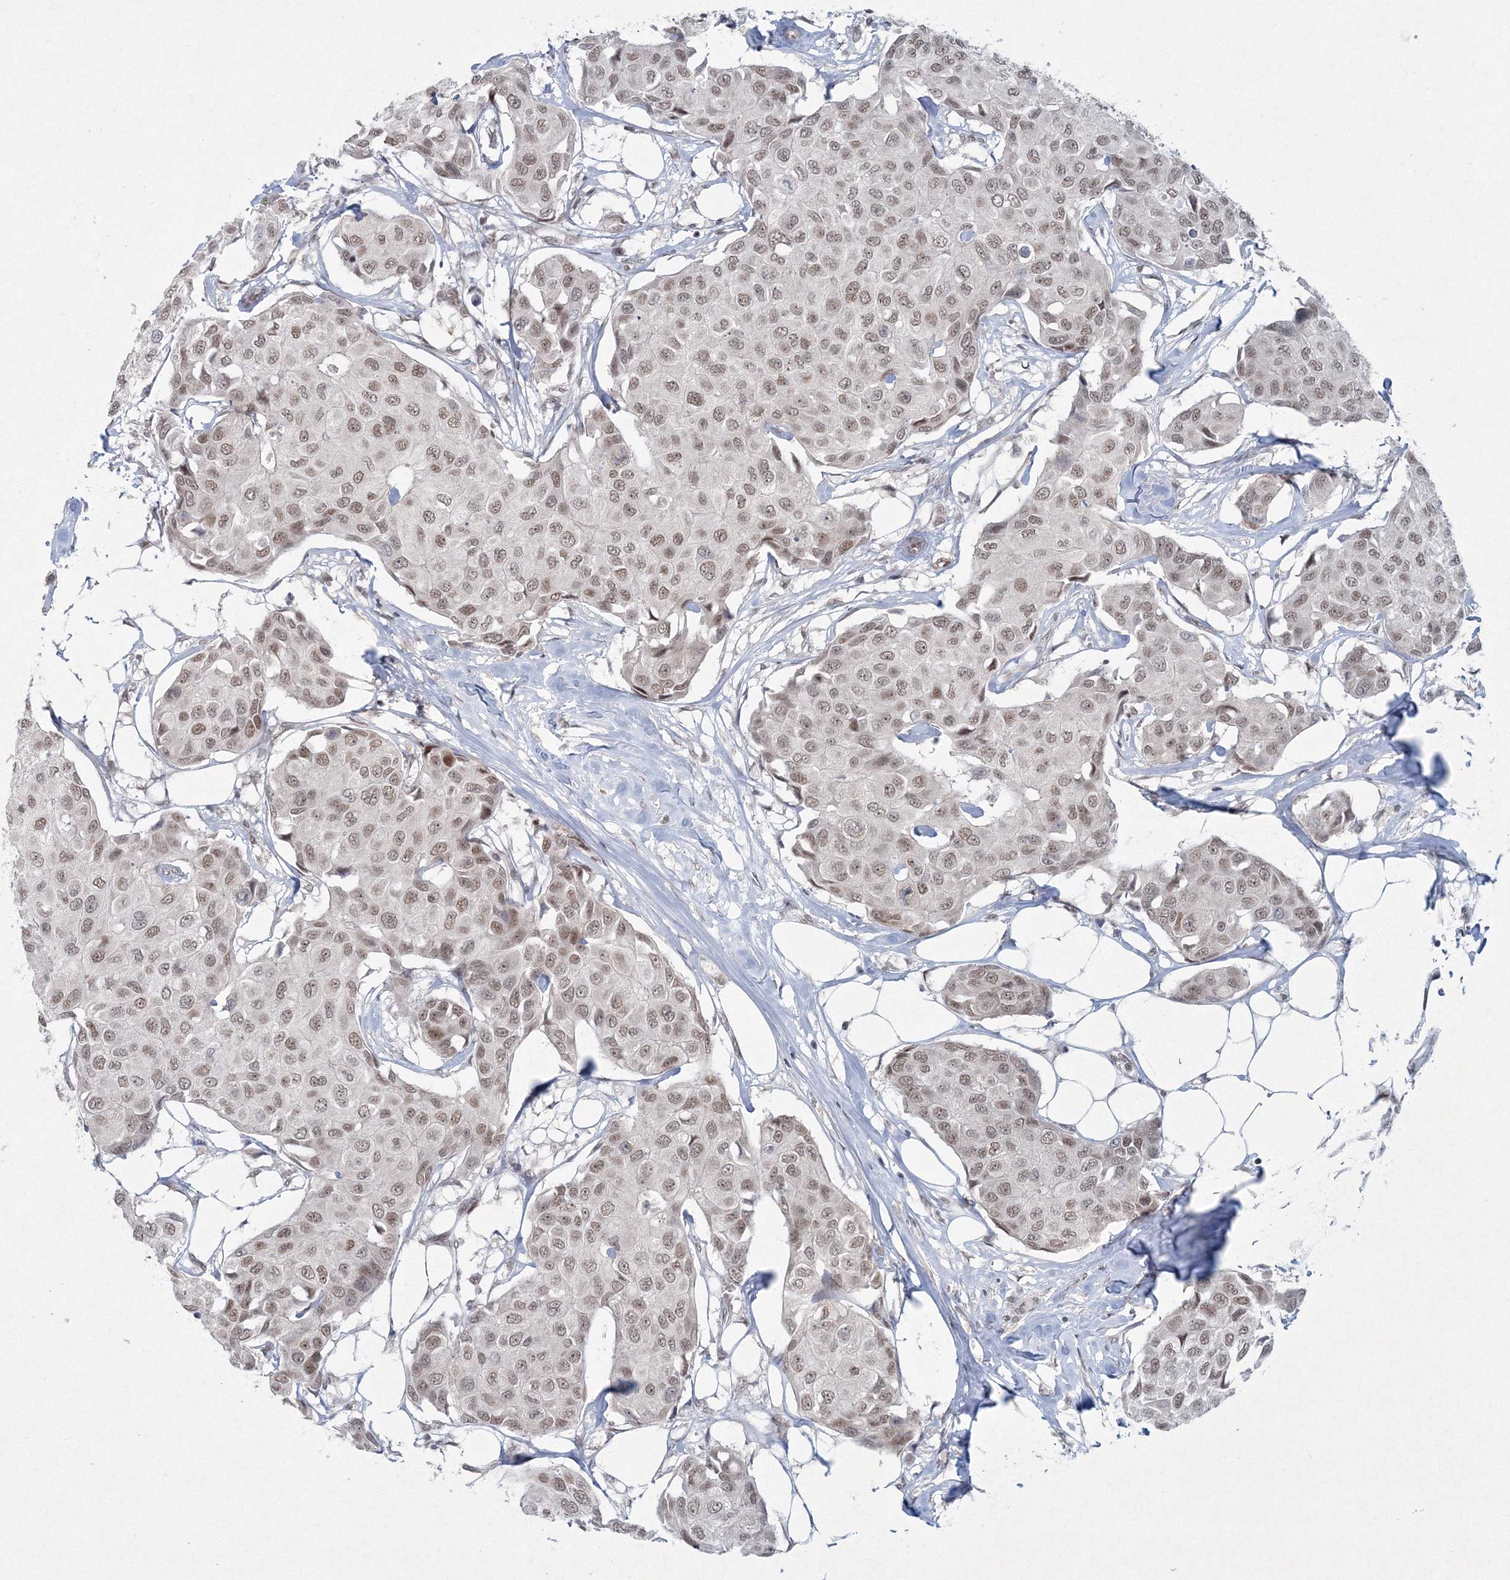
{"staining": {"intensity": "moderate", "quantity": ">75%", "location": "nuclear"}, "tissue": "breast cancer", "cell_type": "Tumor cells", "image_type": "cancer", "snomed": [{"axis": "morphology", "description": "Duct carcinoma"}, {"axis": "topography", "description": "Breast"}], "caption": "A brown stain highlights moderate nuclear positivity of a protein in breast cancer tumor cells. The protein of interest is shown in brown color, while the nuclei are stained blue.", "gene": "C3orf33", "patient": {"sex": "female", "age": 80}}